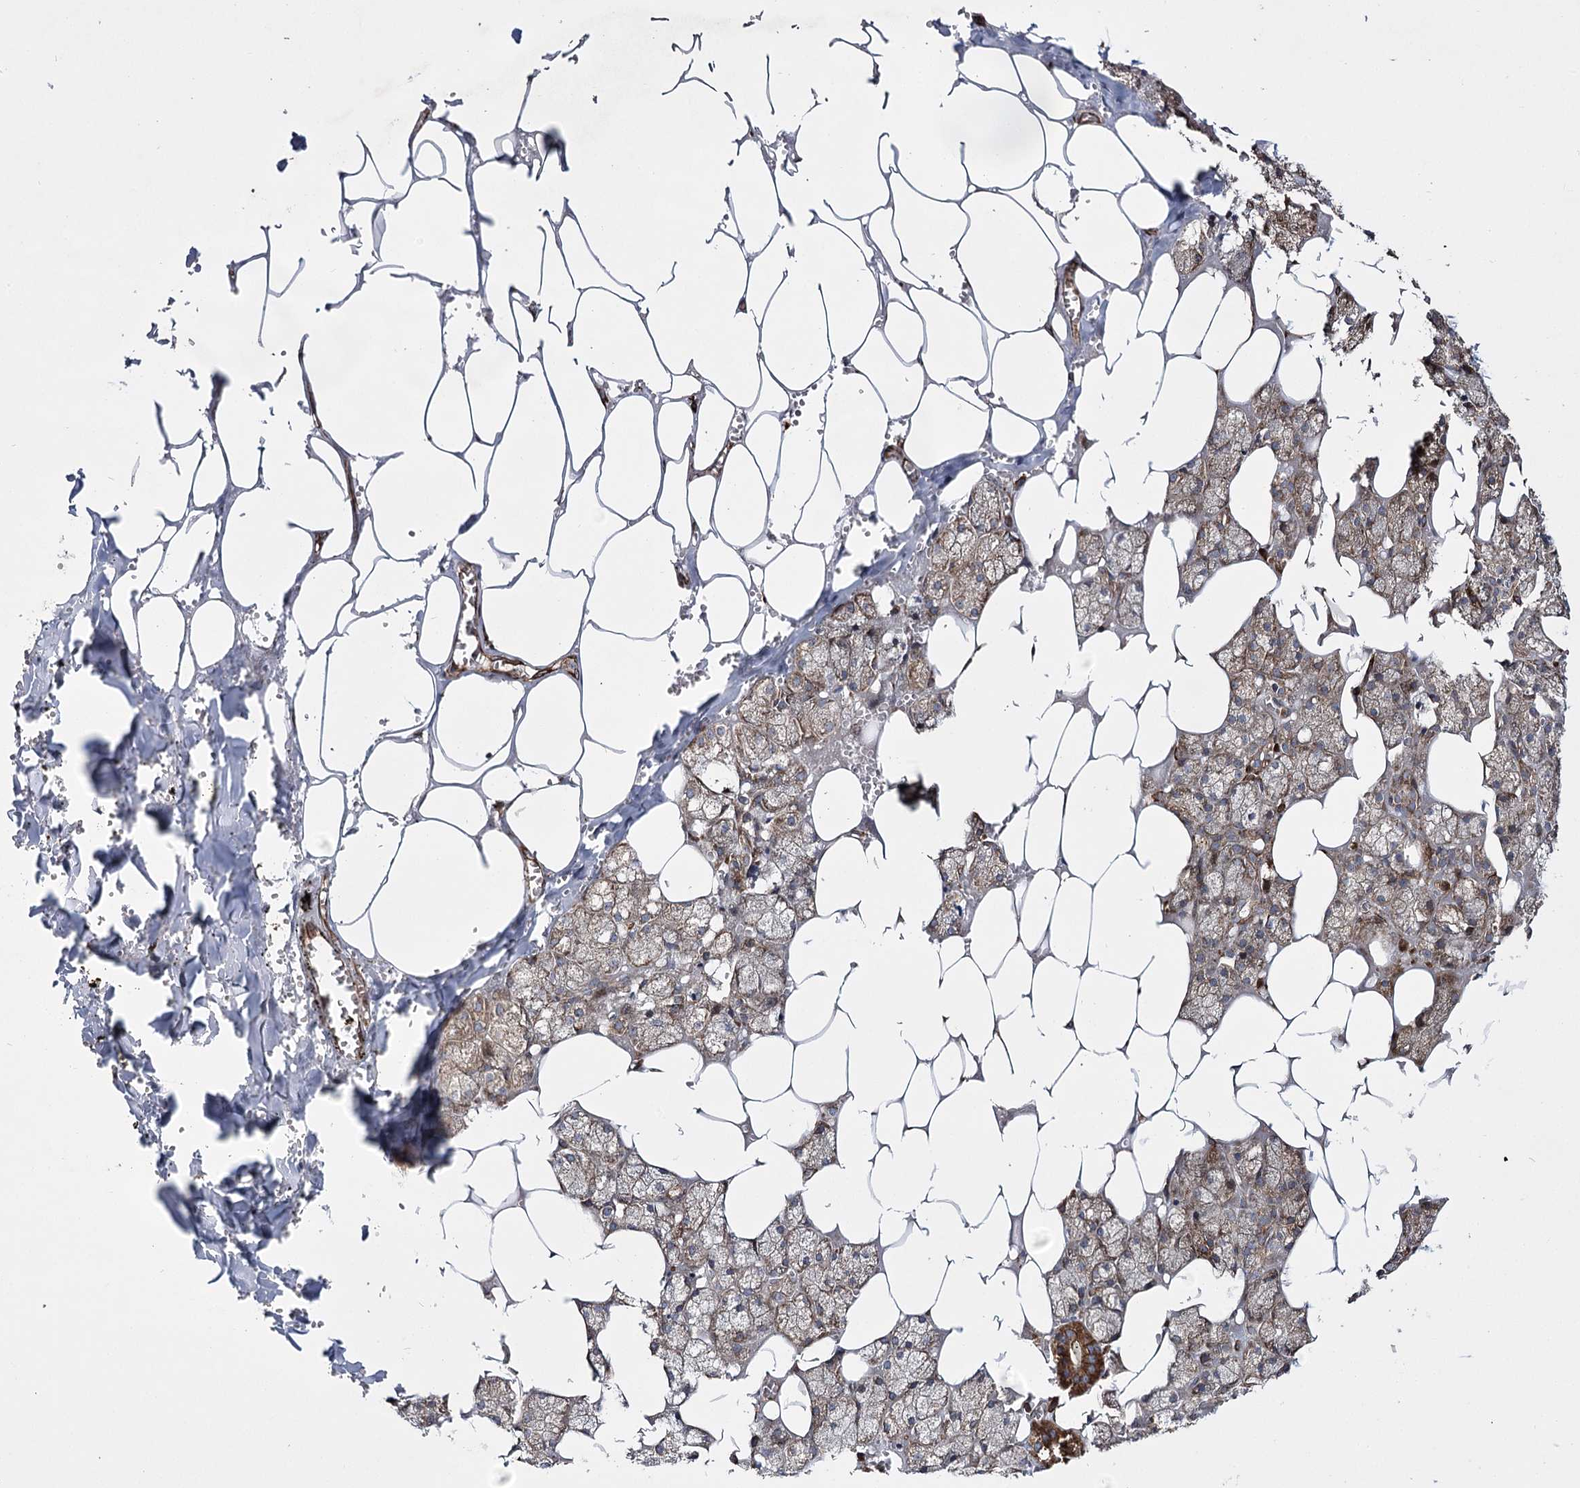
{"staining": {"intensity": "moderate", "quantity": ">75%", "location": "cytoplasmic/membranous"}, "tissue": "salivary gland", "cell_type": "Glandular cells", "image_type": "normal", "snomed": [{"axis": "morphology", "description": "Normal tissue, NOS"}, {"axis": "topography", "description": "Salivary gland"}], "caption": "A medium amount of moderate cytoplasmic/membranous staining is seen in approximately >75% of glandular cells in normal salivary gland.", "gene": "HECTD2", "patient": {"sex": "male", "age": 62}}